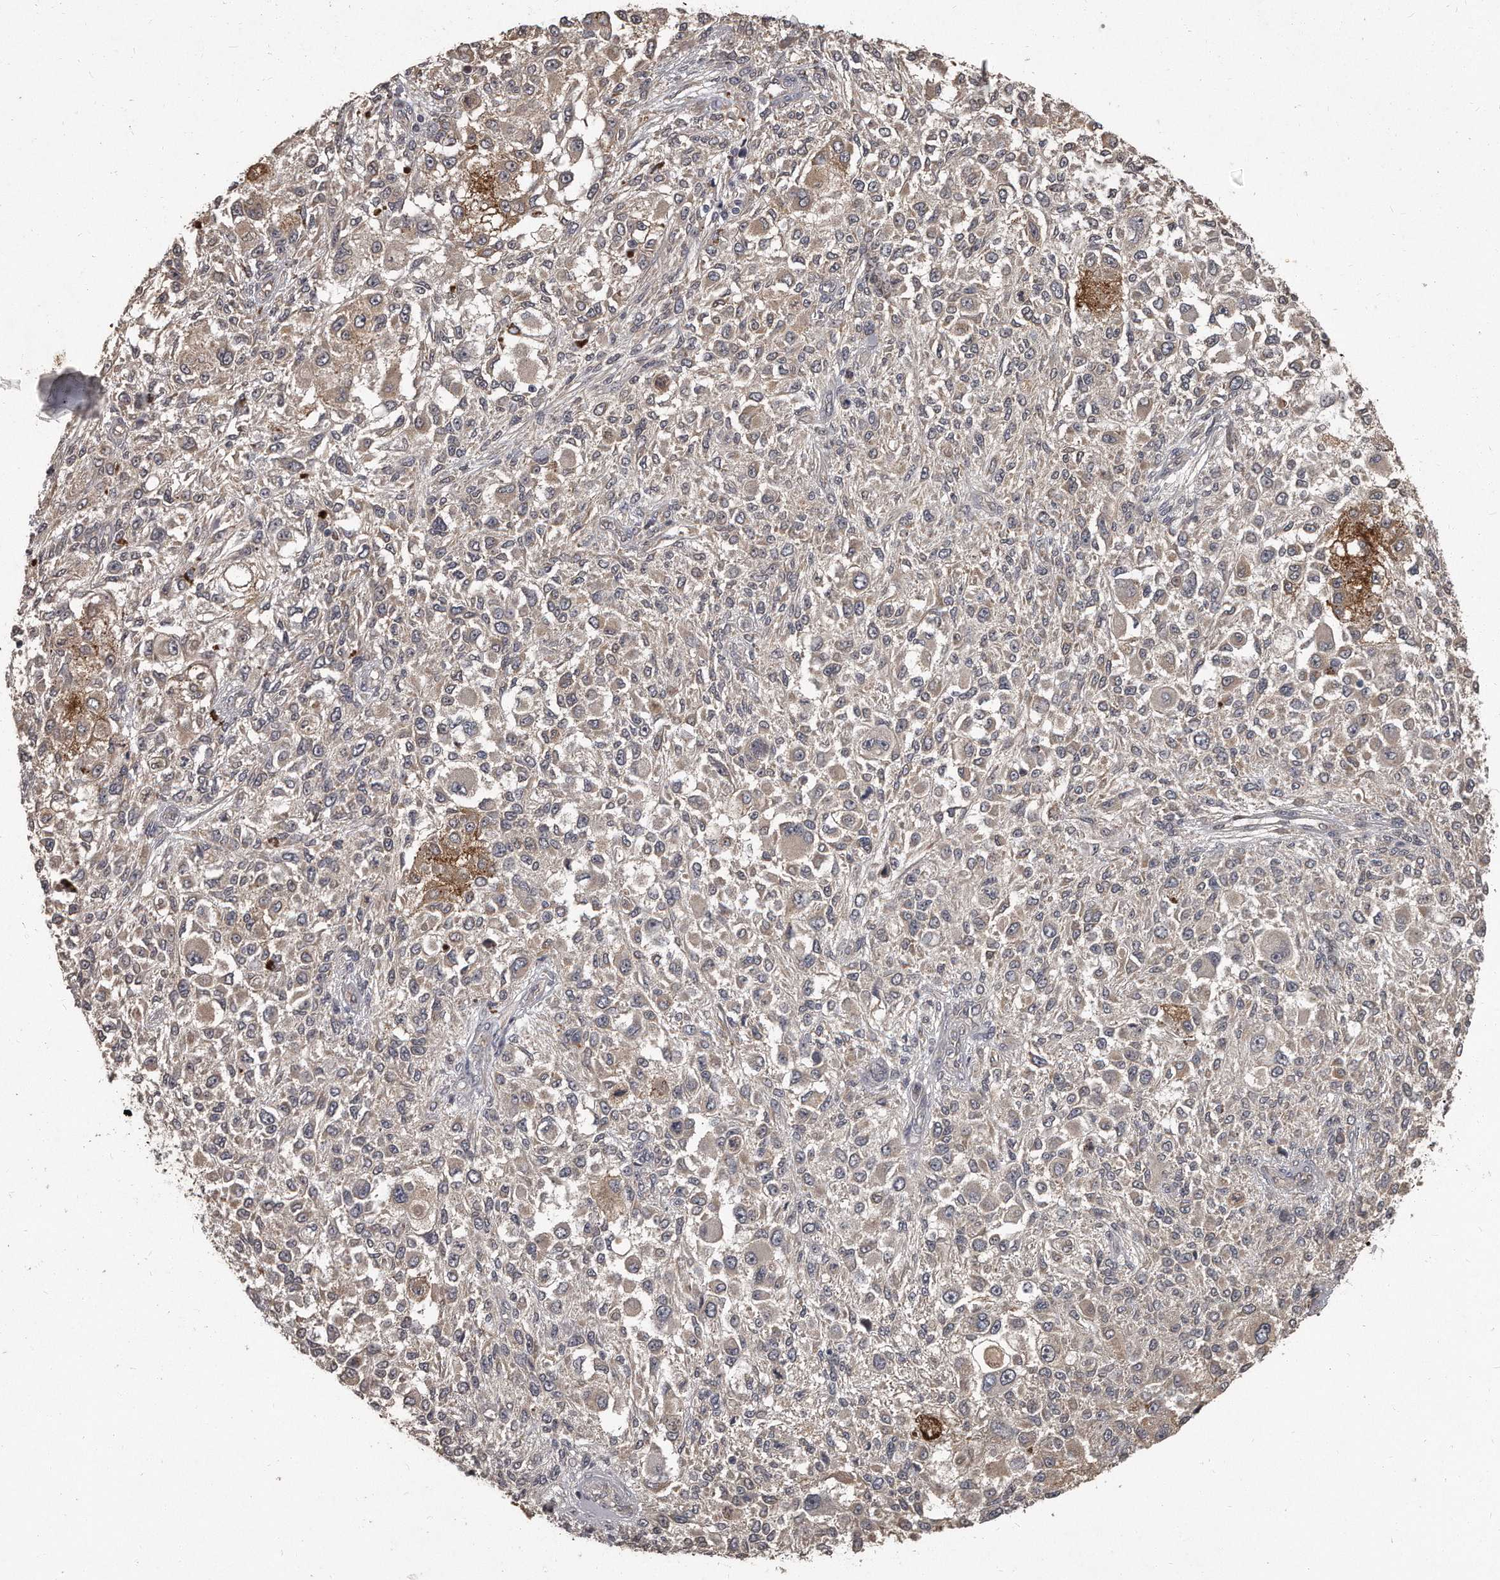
{"staining": {"intensity": "weak", "quantity": "<25%", "location": "cytoplasmic/membranous"}, "tissue": "melanoma", "cell_type": "Tumor cells", "image_type": "cancer", "snomed": [{"axis": "morphology", "description": "Necrosis, NOS"}, {"axis": "morphology", "description": "Malignant melanoma, NOS"}, {"axis": "topography", "description": "Skin"}], "caption": "High magnification brightfield microscopy of malignant melanoma stained with DAB (brown) and counterstained with hematoxylin (blue): tumor cells show no significant staining. (Stains: DAB (3,3'-diaminobenzidine) immunohistochemistry with hematoxylin counter stain, Microscopy: brightfield microscopy at high magnification).", "gene": "GRB10", "patient": {"sex": "female", "age": 87}}